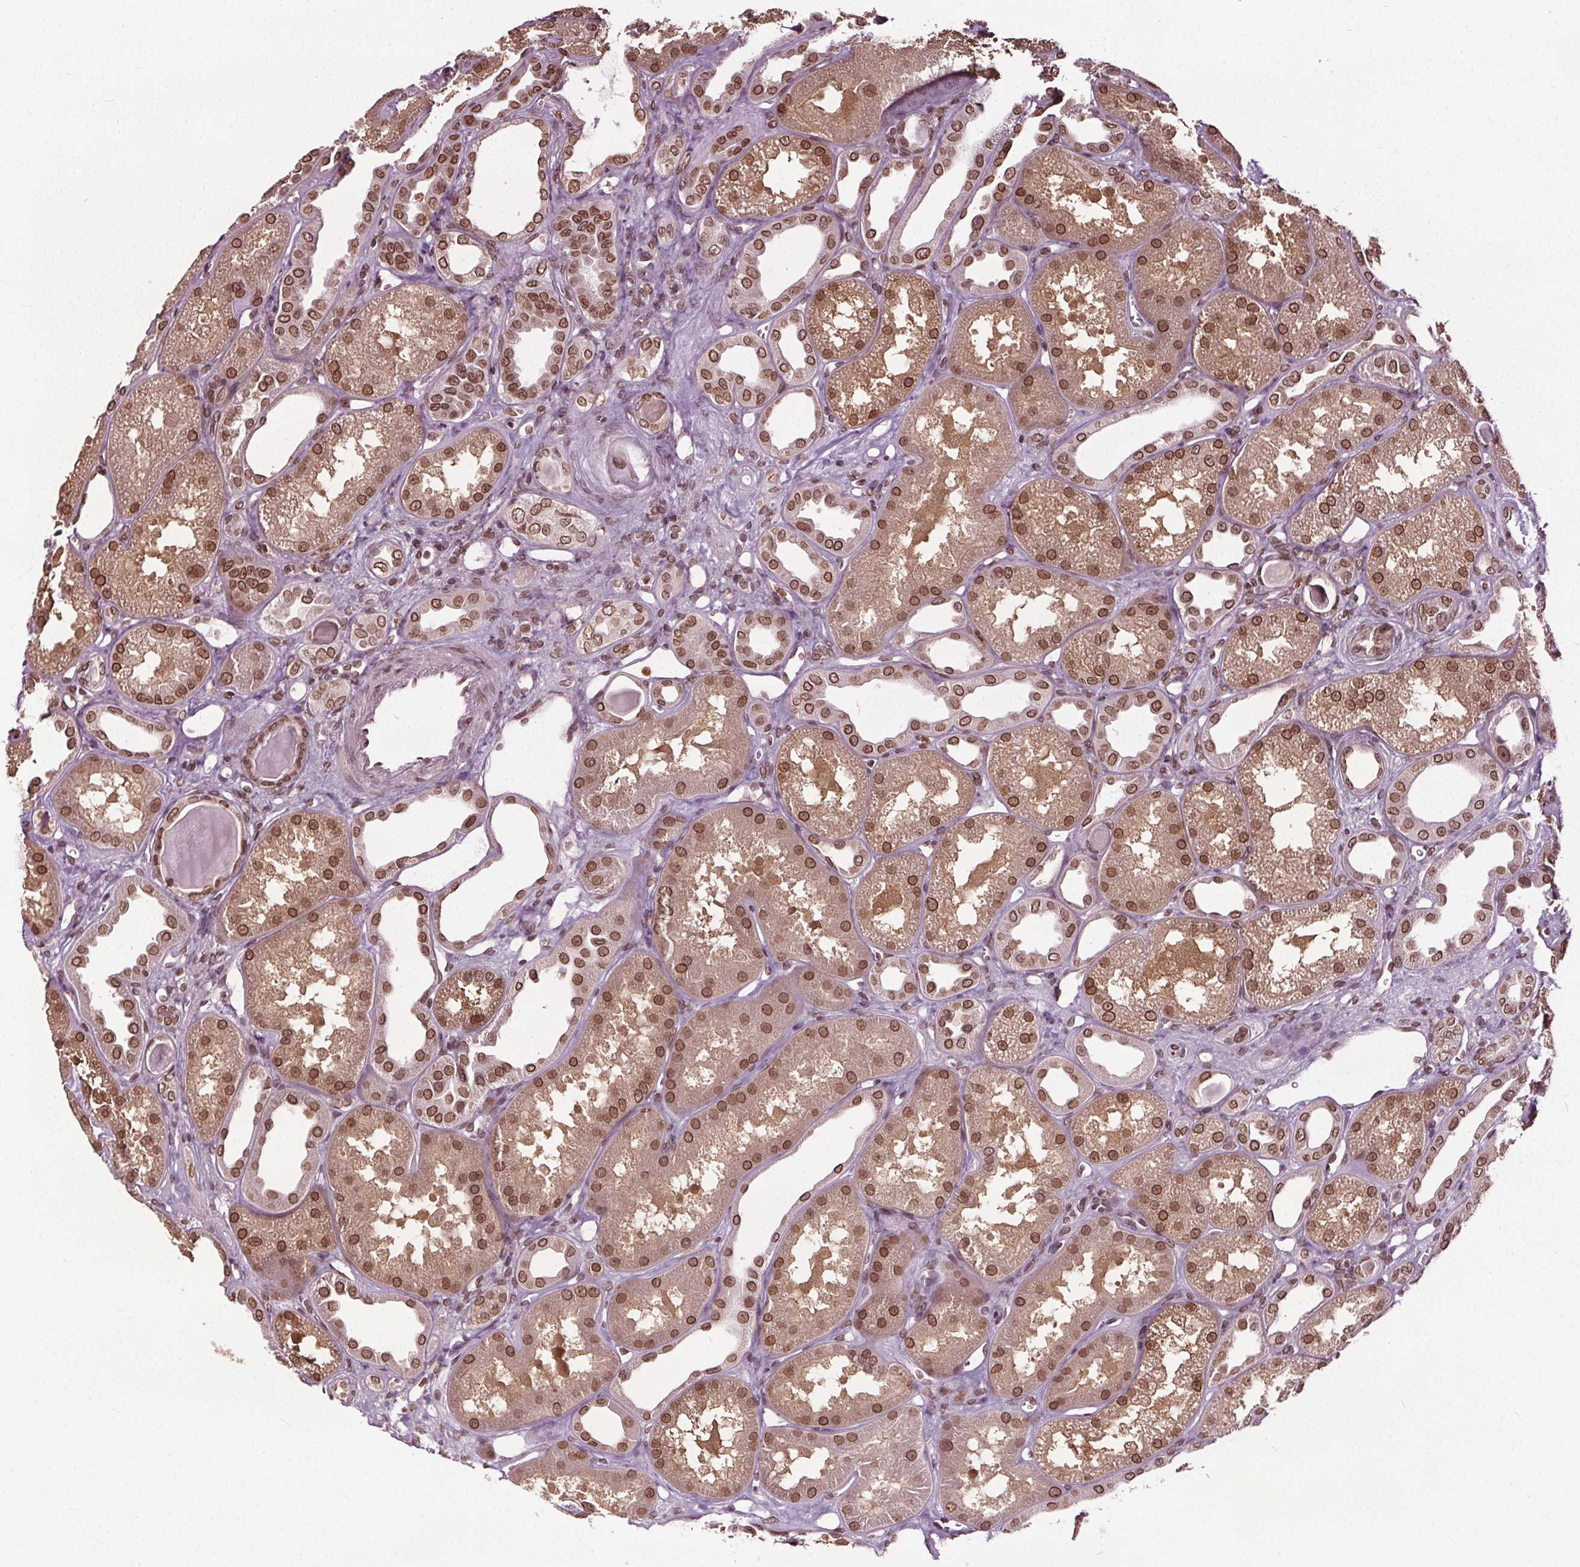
{"staining": {"intensity": "moderate", "quantity": "25%-75%", "location": "cytoplasmic/membranous,nuclear"}, "tissue": "kidney", "cell_type": "Cells in glomeruli", "image_type": "normal", "snomed": [{"axis": "morphology", "description": "Normal tissue, NOS"}, {"axis": "topography", "description": "Kidney"}], "caption": "High-magnification brightfield microscopy of unremarkable kidney stained with DAB (brown) and counterstained with hematoxylin (blue). cells in glomeruli exhibit moderate cytoplasmic/membranous,nuclear staining is seen in about25%-75% of cells. (DAB (3,3'-diaminobenzidine) IHC, brown staining for protein, blue staining for nuclei).", "gene": "TTC39C", "patient": {"sex": "male", "age": 61}}